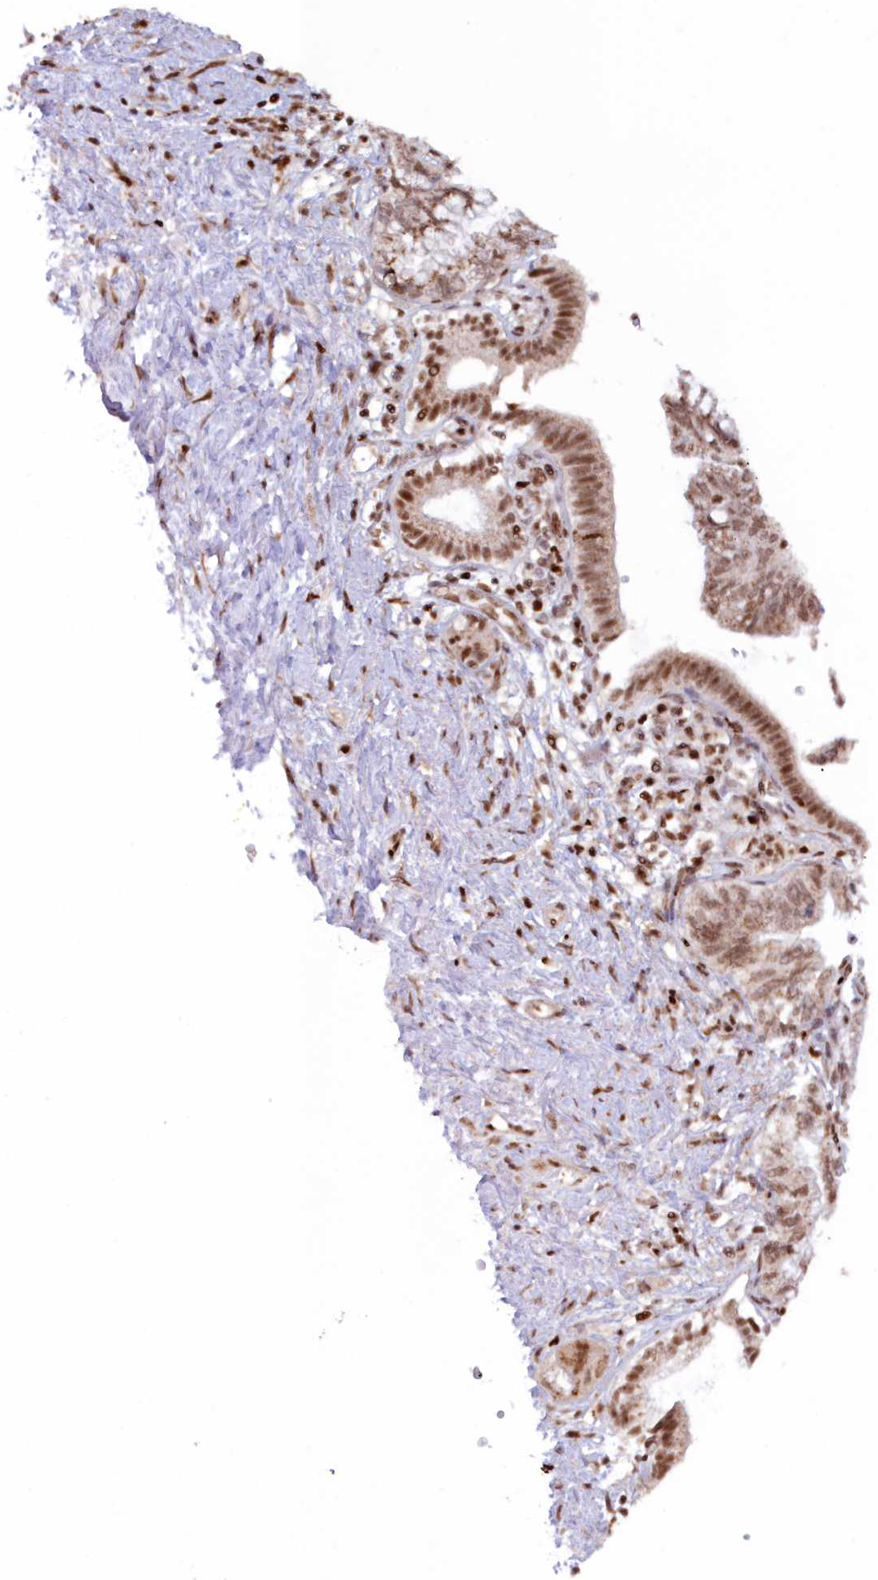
{"staining": {"intensity": "moderate", "quantity": ">75%", "location": "nuclear"}, "tissue": "pancreatic cancer", "cell_type": "Tumor cells", "image_type": "cancer", "snomed": [{"axis": "morphology", "description": "Adenocarcinoma, NOS"}, {"axis": "topography", "description": "Pancreas"}], "caption": "An immunohistochemistry histopathology image of tumor tissue is shown. Protein staining in brown highlights moderate nuclear positivity in pancreatic adenocarcinoma within tumor cells. Nuclei are stained in blue.", "gene": "POLR2B", "patient": {"sex": "female", "age": 73}}